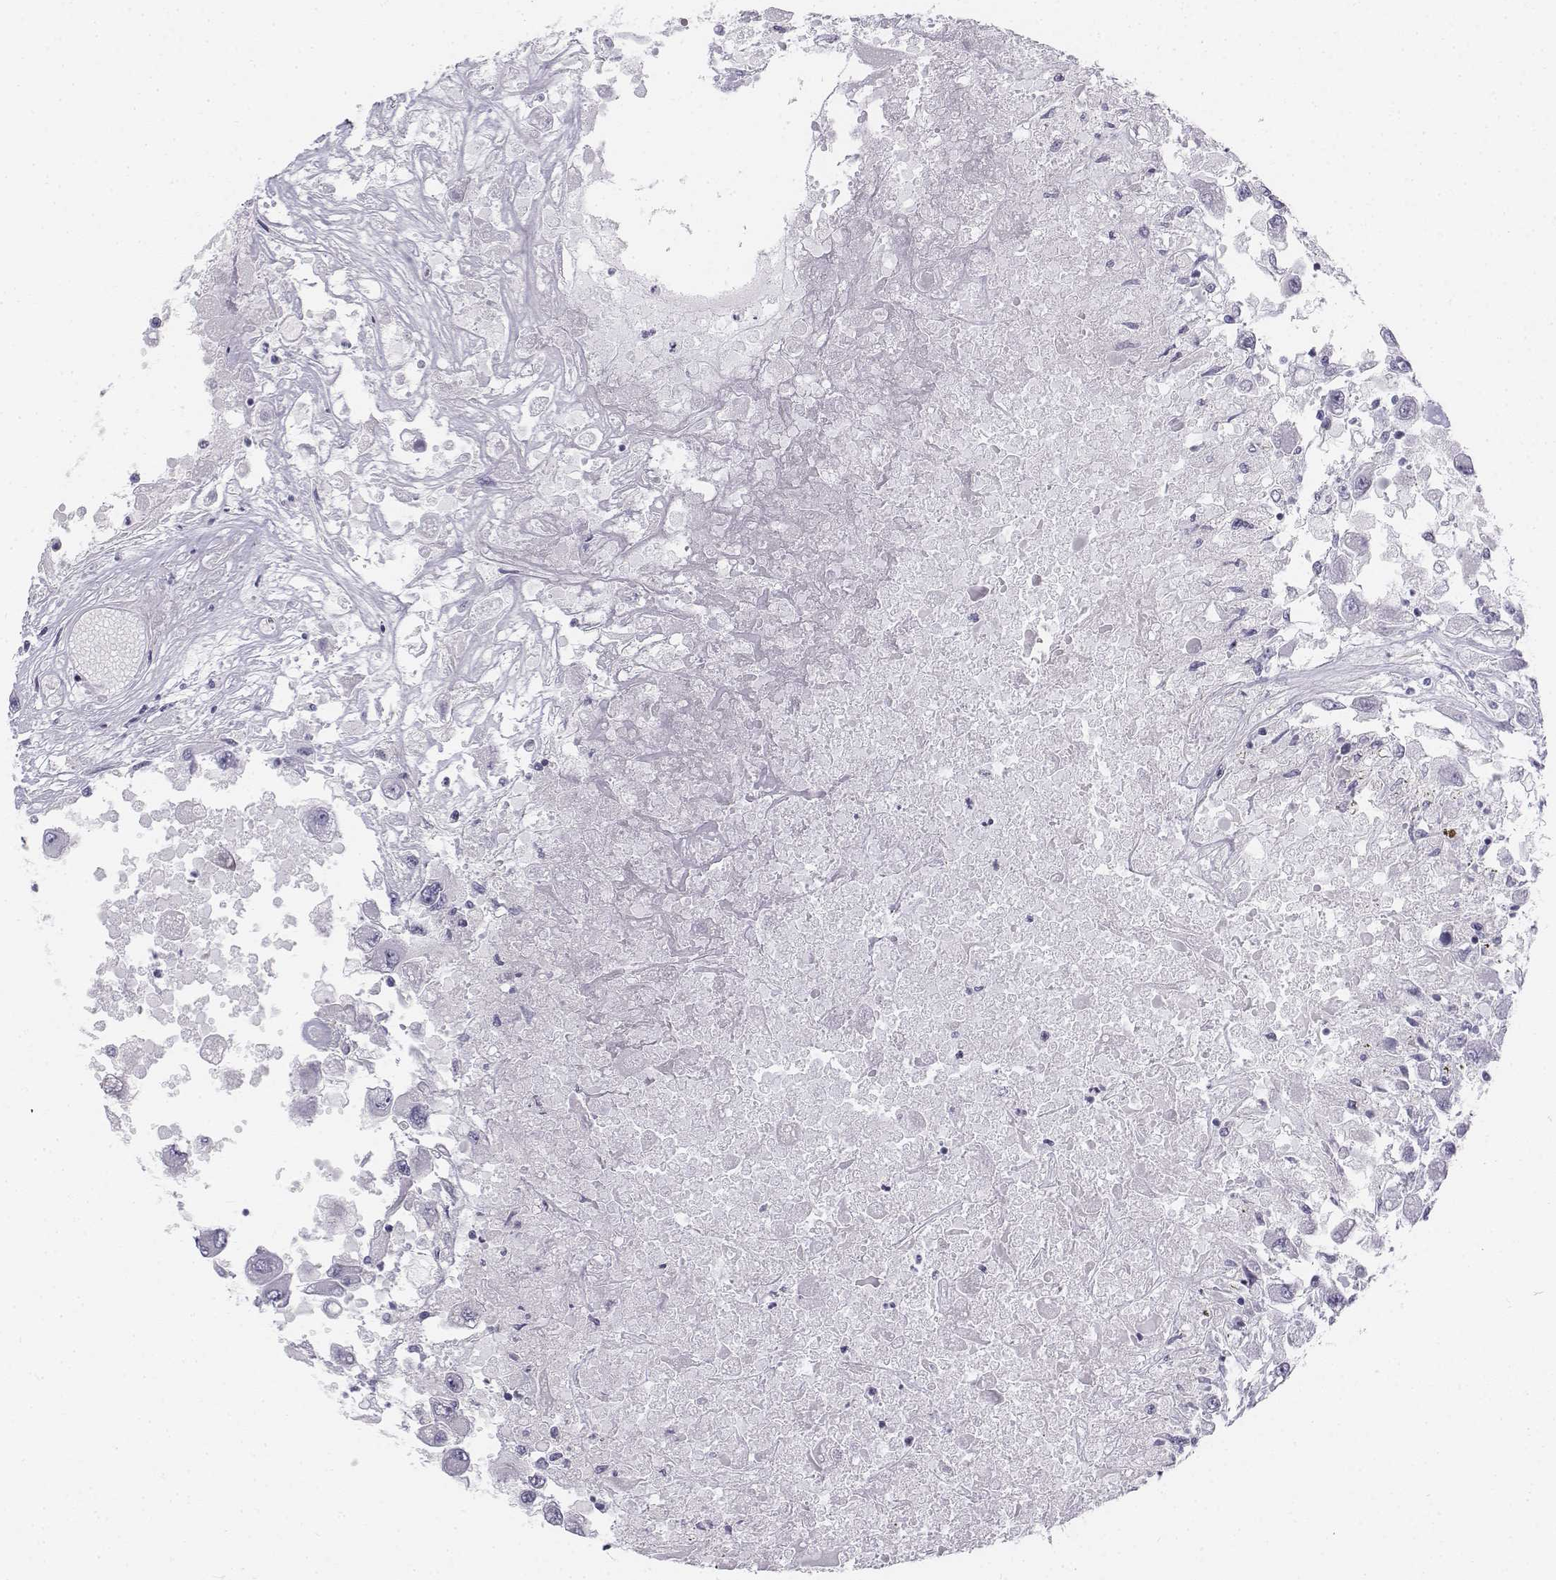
{"staining": {"intensity": "negative", "quantity": "none", "location": "none"}, "tissue": "renal cancer", "cell_type": "Tumor cells", "image_type": "cancer", "snomed": [{"axis": "morphology", "description": "Adenocarcinoma, NOS"}, {"axis": "topography", "description": "Kidney"}], "caption": "This is an immunohistochemistry micrograph of renal cancer. There is no positivity in tumor cells.", "gene": "TH", "patient": {"sex": "female", "age": 67}}